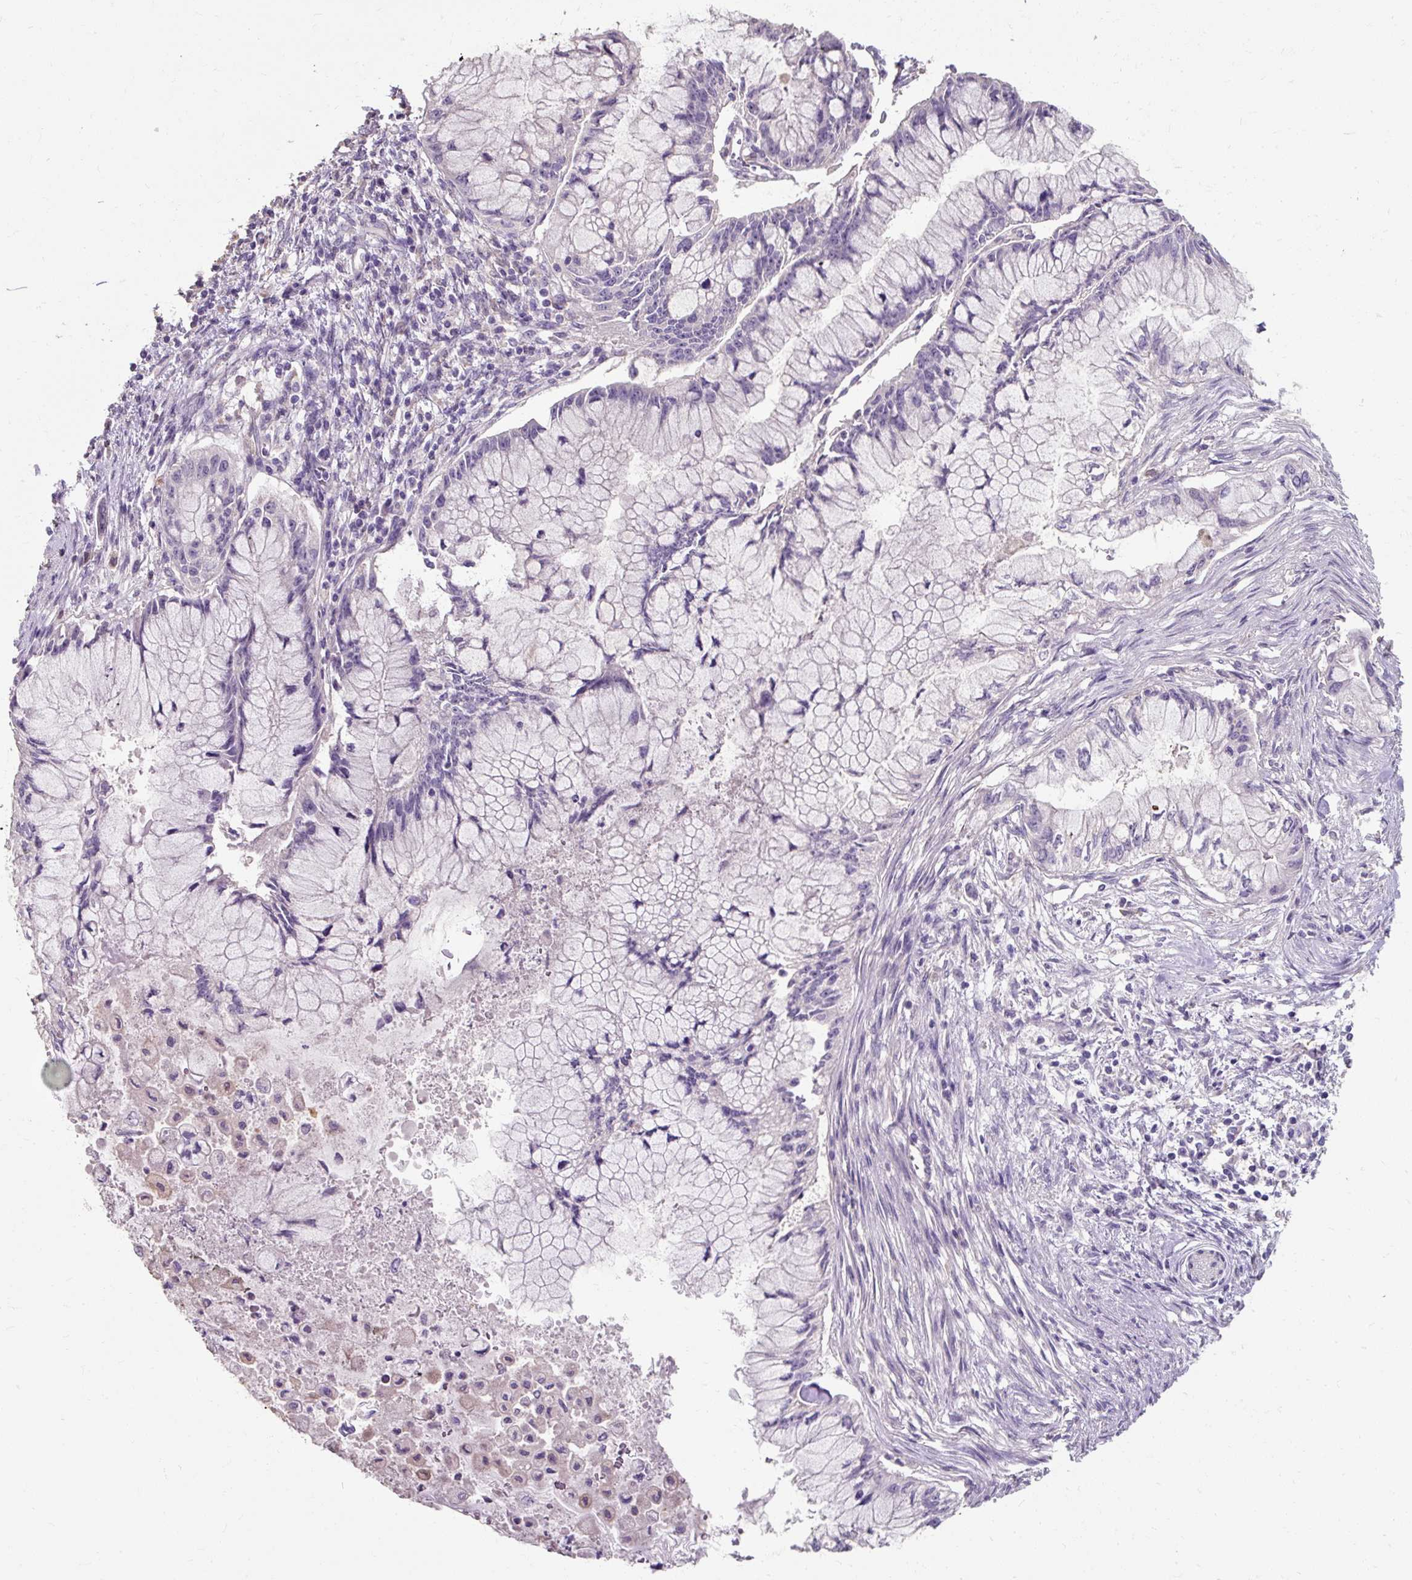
{"staining": {"intensity": "negative", "quantity": "none", "location": "none"}, "tissue": "pancreatic cancer", "cell_type": "Tumor cells", "image_type": "cancer", "snomed": [{"axis": "morphology", "description": "Adenocarcinoma, NOS"}, {"axis": "topography", "description": "Pancreas"}], "caption": "A histopathology image of human pancreatic cancer (adenocarcinoma) is negative for staining in tumor cells. (DAB IHC, high magnification).", "gene": "KLHL24", "patient": {"sex": "male", "age": 48}}